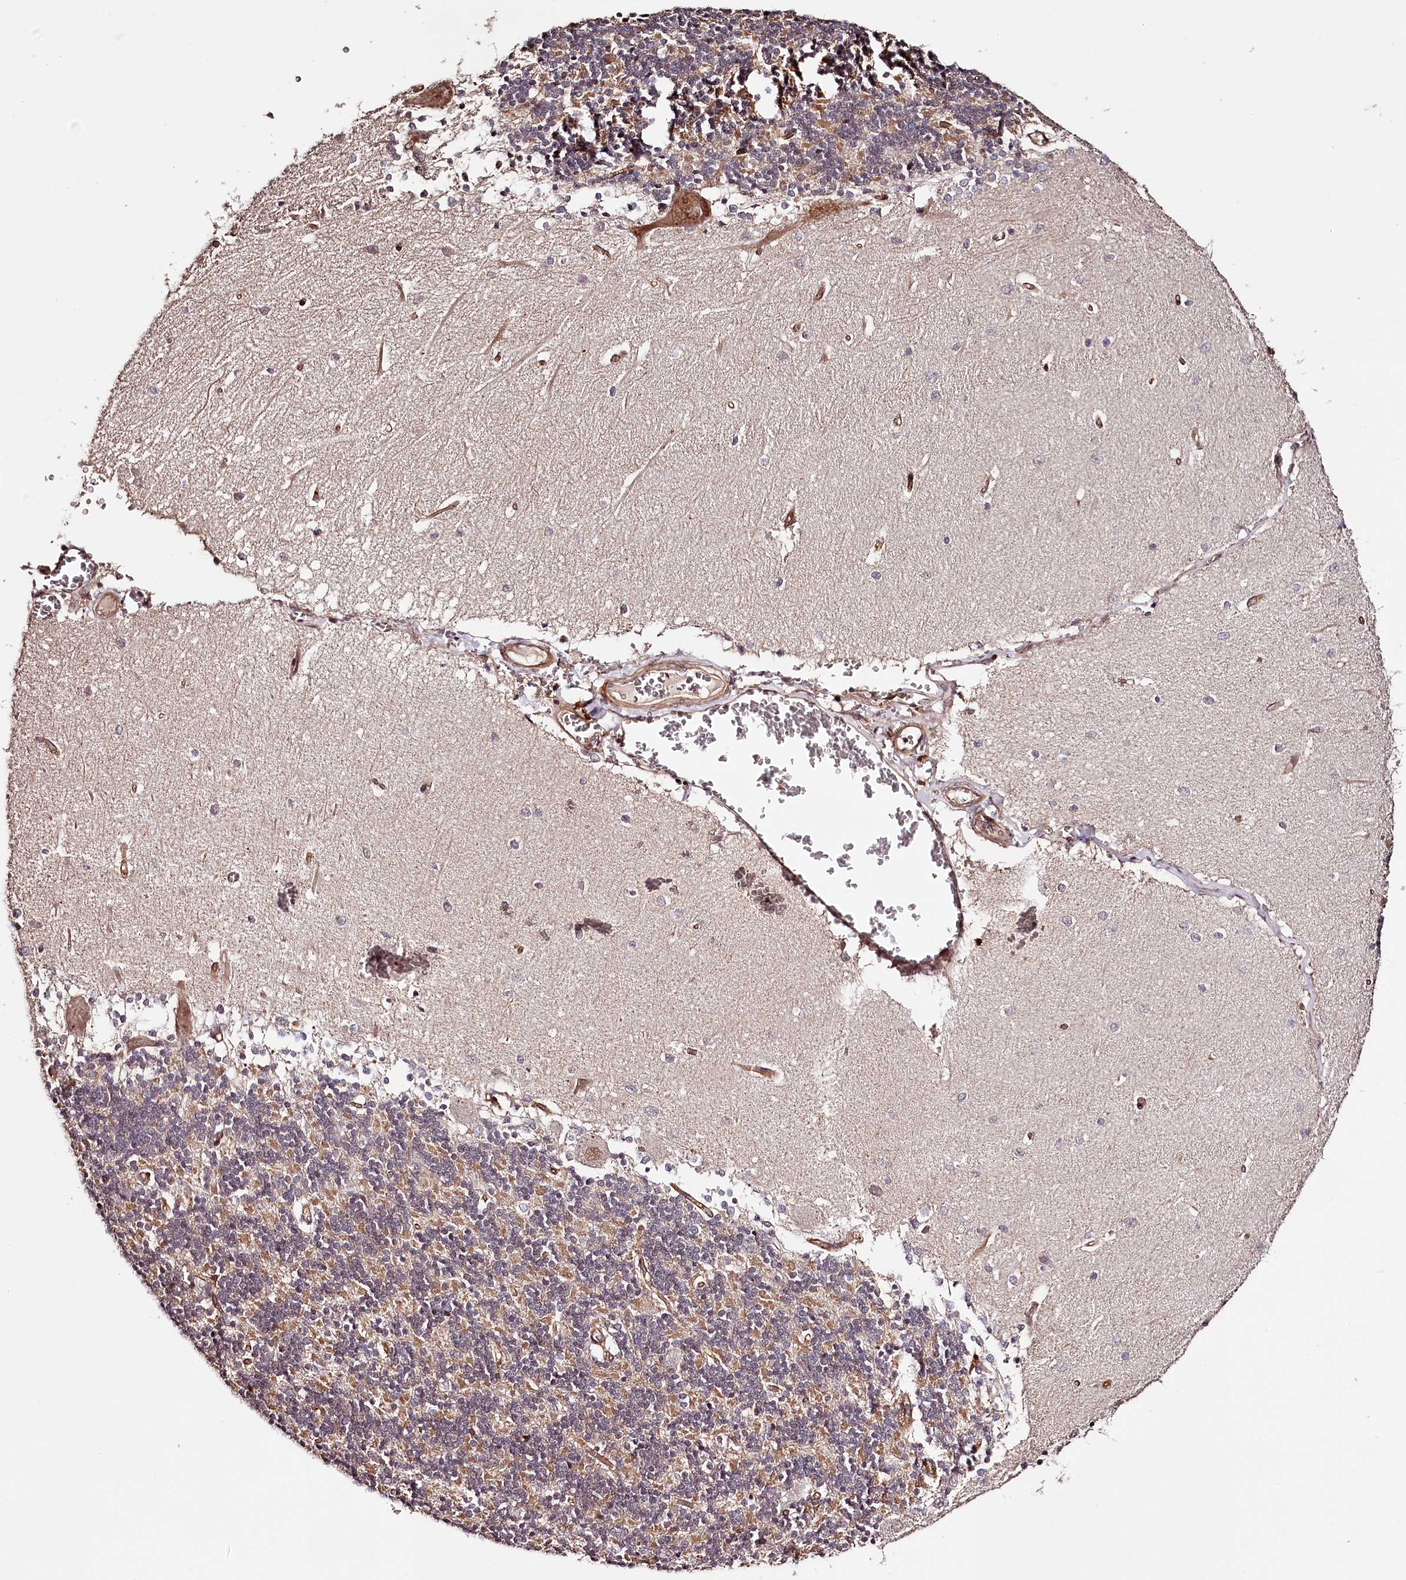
{"staining": {"intensity": "weak", "quantity": "25%-75%", "location": "cytoplasmic/membranous"}, "tissue": "cerebellum", "cell_type": "Cells in granular layer", "image_type": "normal", "snomed": [{"axis": "morphology", "description": "Normal tissue, NOS"}, {"axis": "topography", "description": "Cerebellum"}], "caption": "Cerebellum was stained to show a protein in brown. There is low levels of weak cytoplasmic/membranous staining in about 25%-75% of cells in granular layer. The protein is shown in brown color, while the nuclei are stained blue.", "gene": "KIF14", "patient": {"sex": "male", "age": 37}}